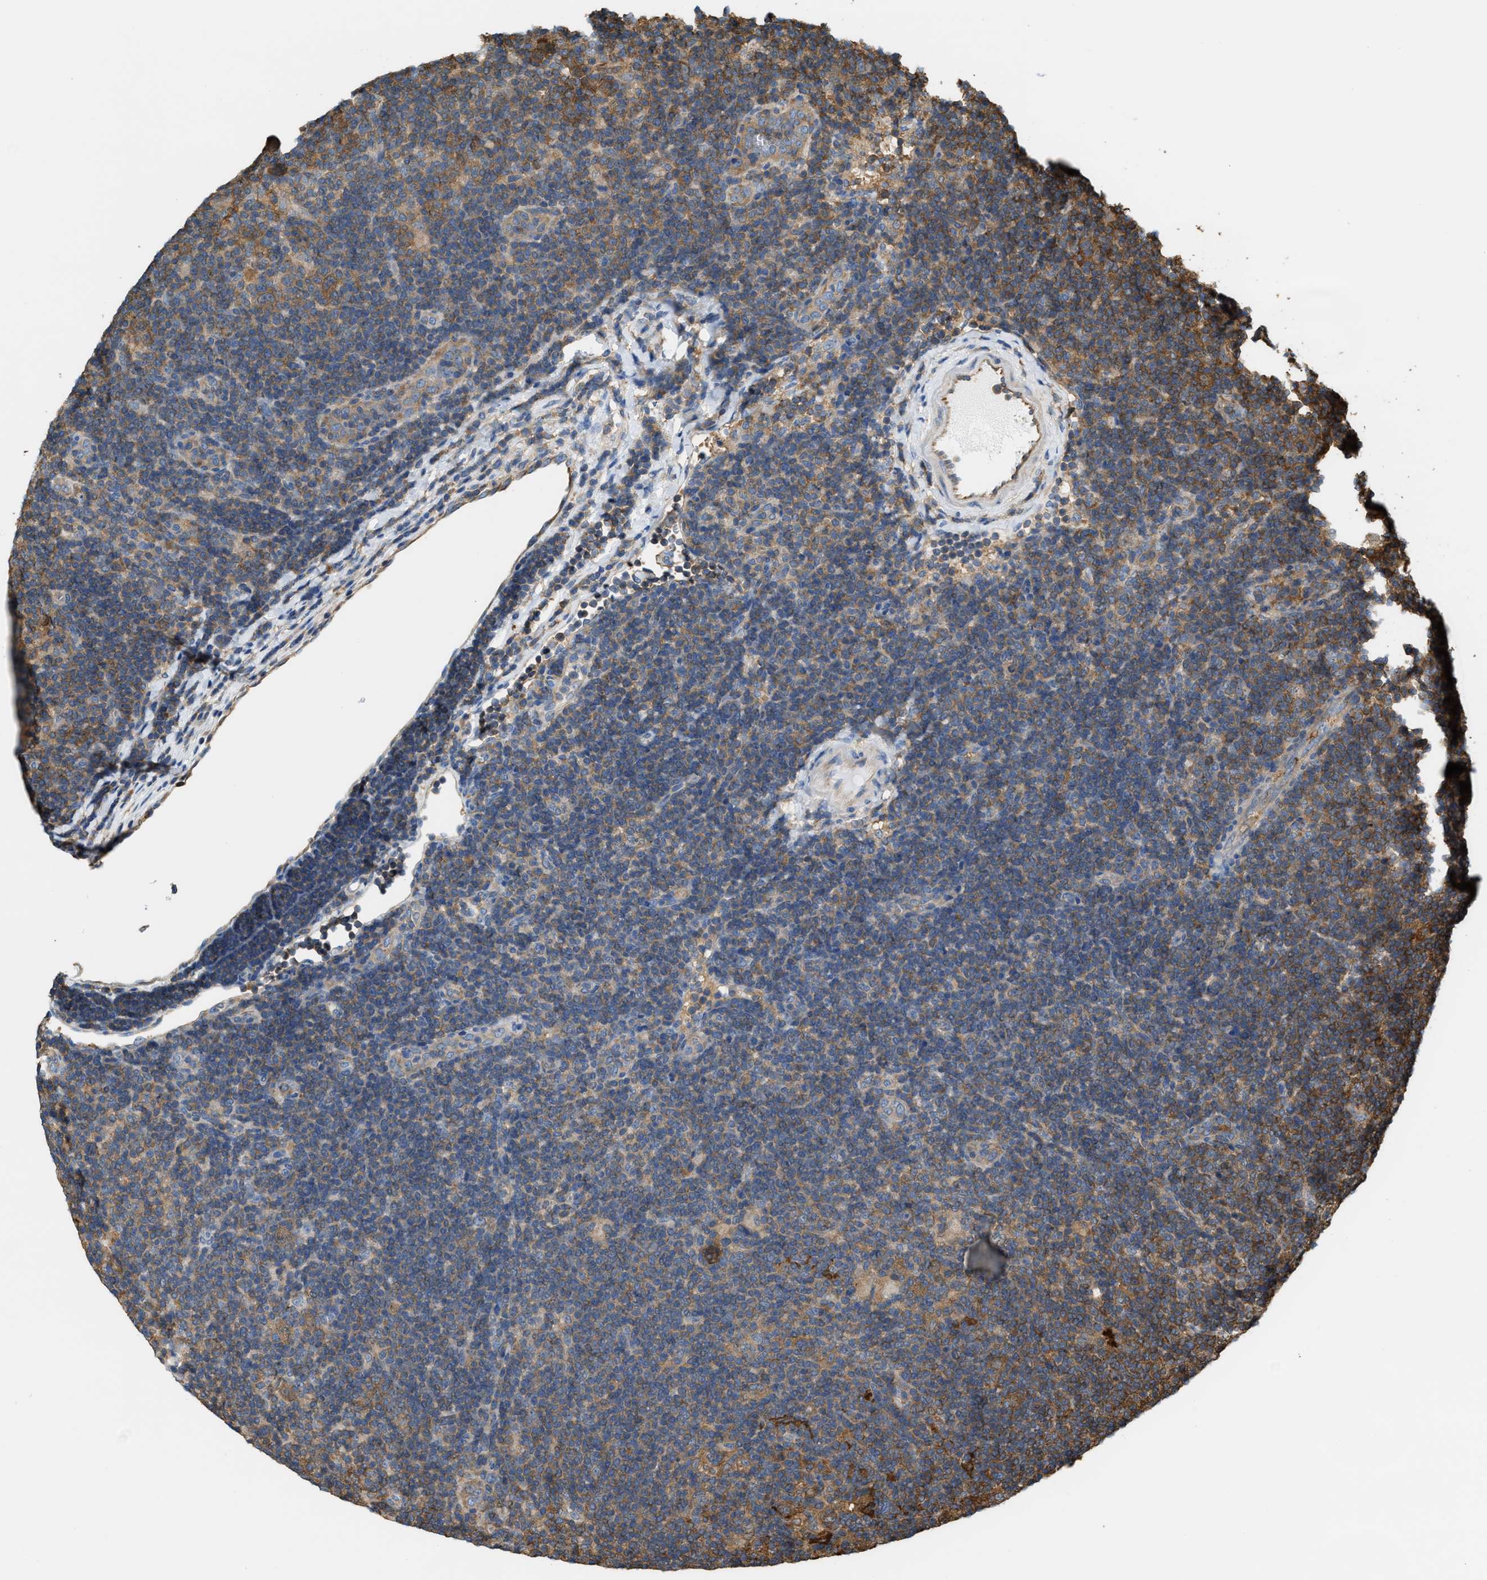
{"staining": {"intensity": "weak", "quantity": "<25%", "location": "cytoplasmic/membranous"}, "tissue": "lymphoma", "cell_type": "Tumor cells", "image_type": "cancer", "snomed": [{"axis": "morphology", "description": "Hodgkin's disease, NOS"}, {"axis": "topography", "description": "Lymph node"}], "caption": "Immunohistochemistry (IHC) histopathology image of lymphoma stained for a protein (brown), which reveals no staining in tumor cells. The staining was performed using DAB to visualize the protein expression in brown, while the nuclei were stained in blue with hematoxylin (Magnification: 20x).", "gene": "ATIC", "patient": {"sex": "female", "age": 57}}